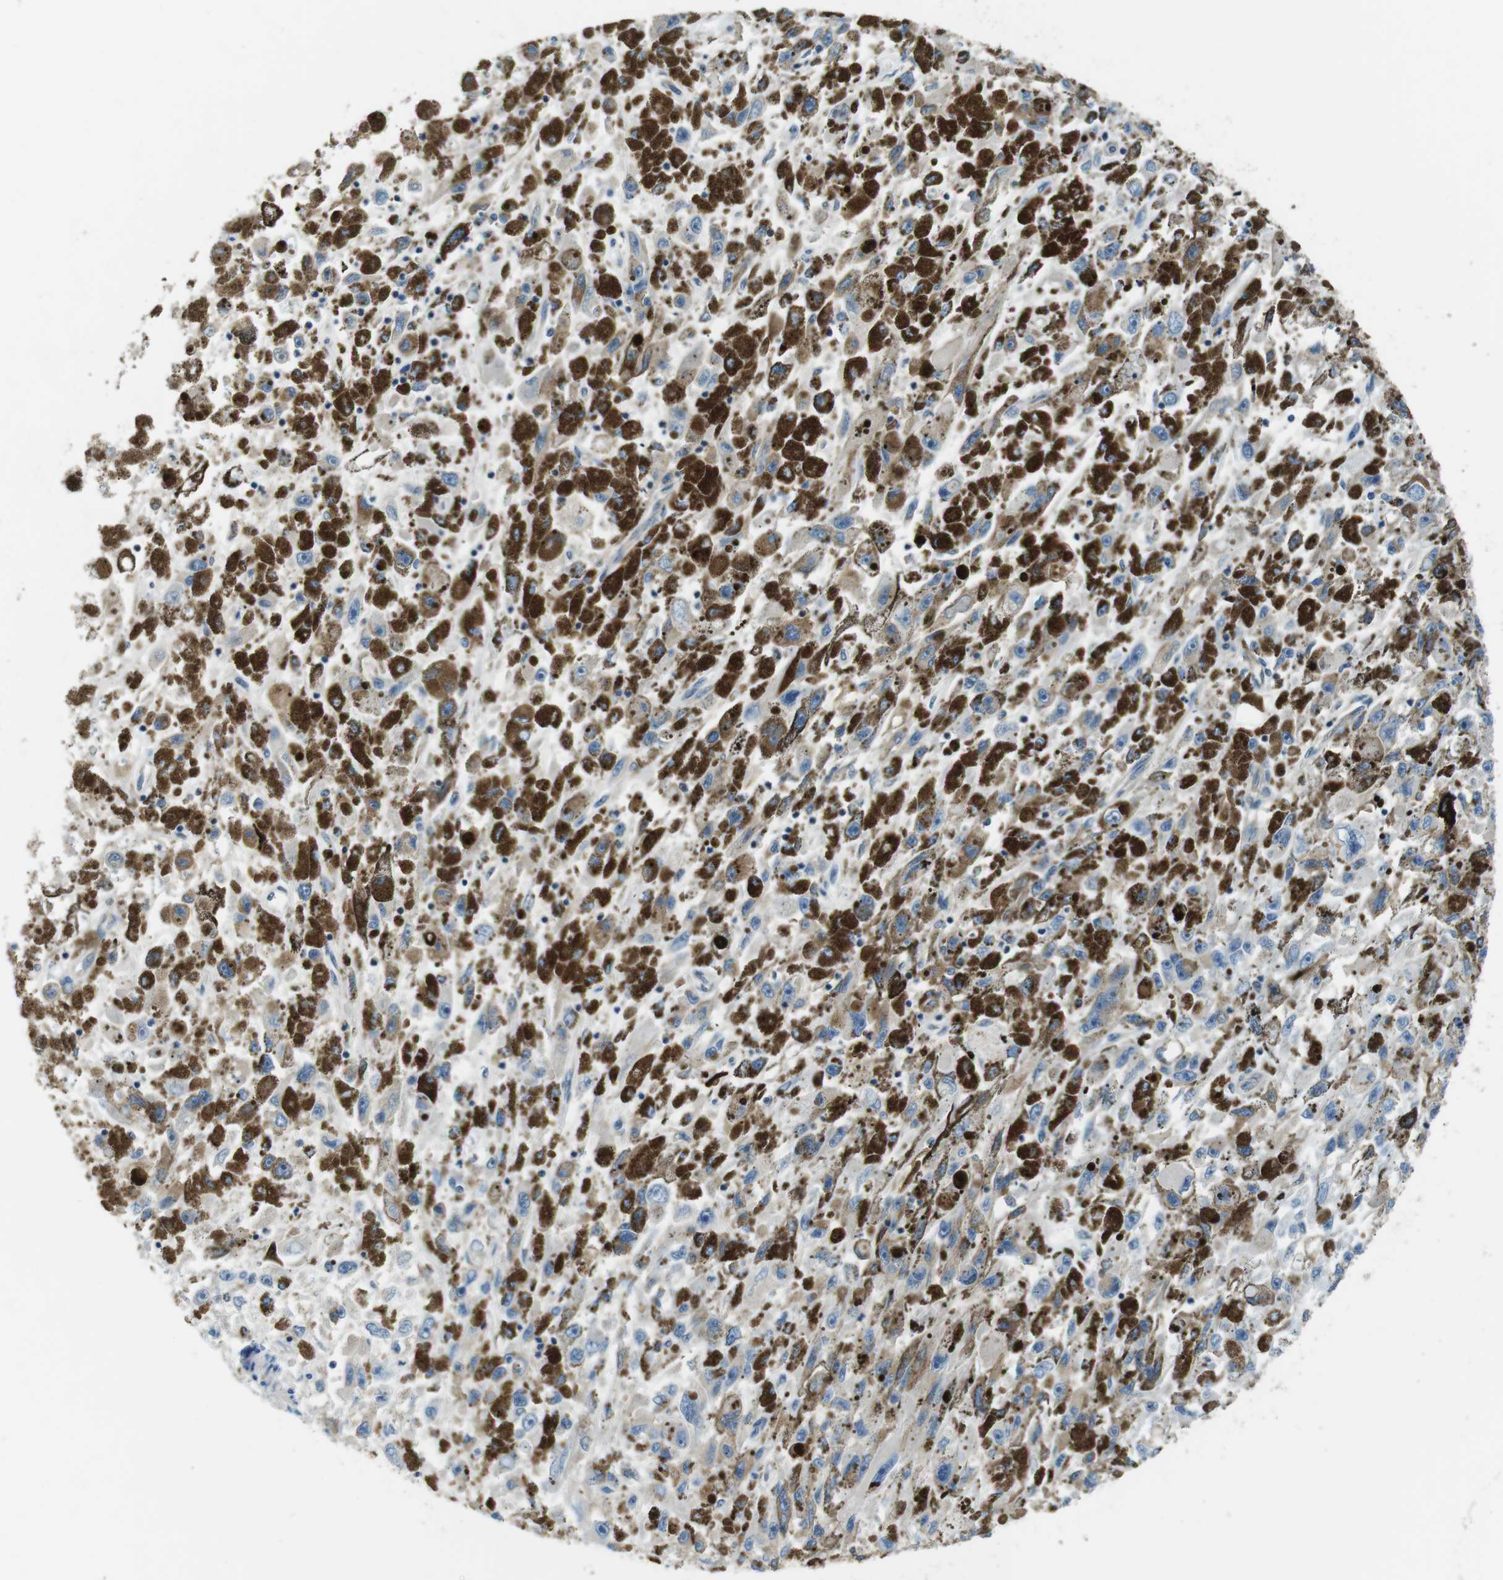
{"staining": {"intensity": "weak", "quantity": ">75%", "location": "cytoplasmic/membranous"}, "tissue": "melanoma", "cell_type": "Tumor cells", "image_type": "cancer", "snomed": [{"axis": "morphology", "description": "Malignant melanoma, NOS"}, {"axis": "topography", "description": "Skin"}], "caption": "Malignant melanoma stained with a brown dye exhibits weak cytoplasmic/membranous positive expression in about >75% of tumor cells.", "gene": "TES", "patient": {"sex": "female", "age": 104}}